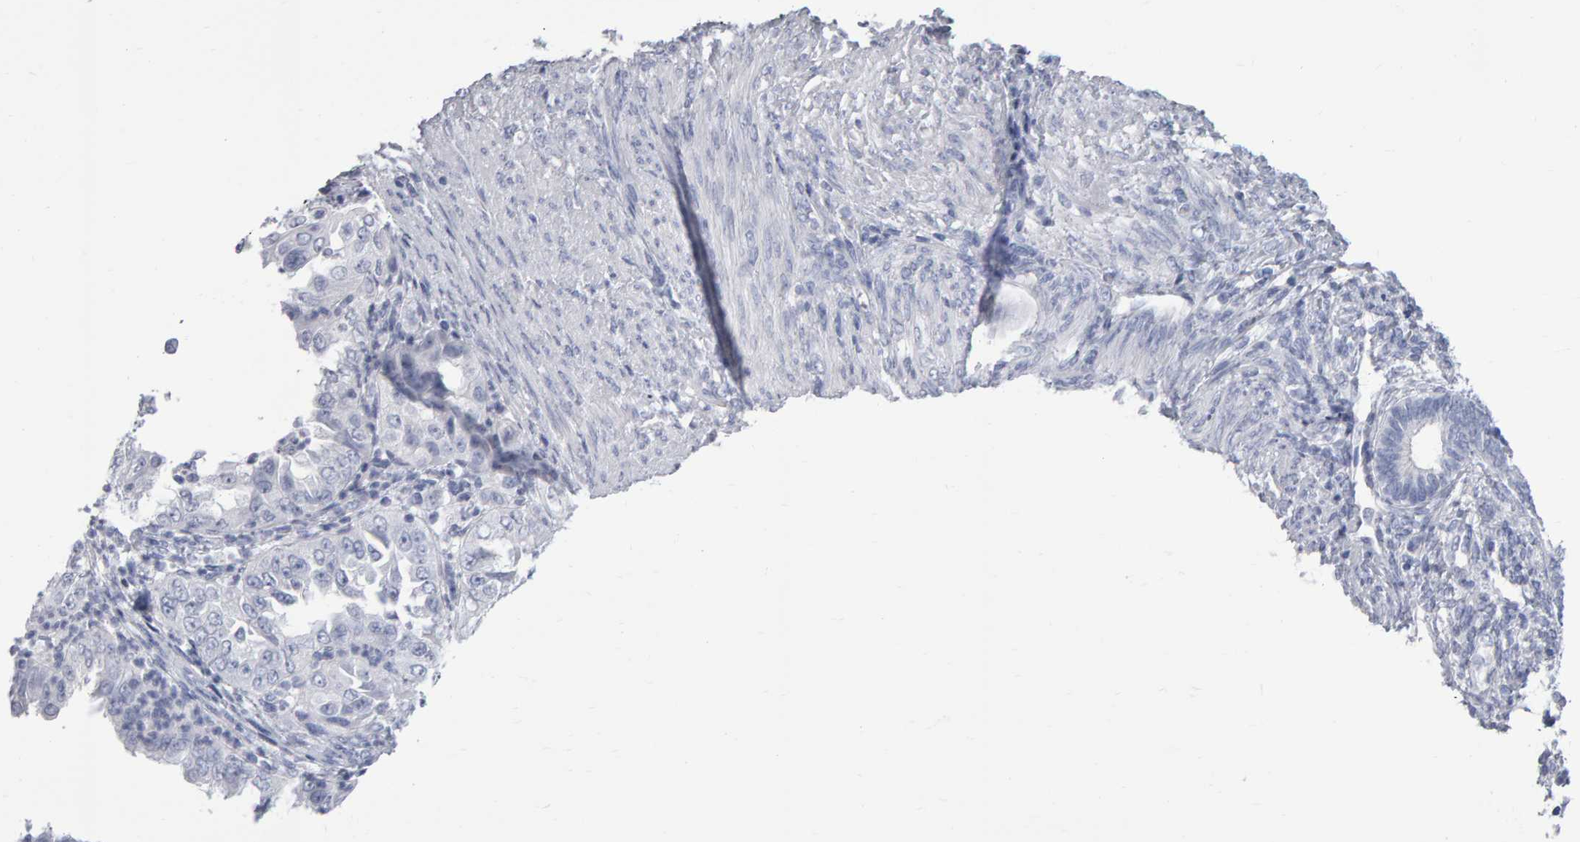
{"staining": {"intensity": "negative", "quantity": "none", "location": "none"}, "tissue": "endometrial cancer", "cell_type": "Tumor cells", "image_type": "cancer", "snomed": [{"axis": "morphology", "description": "Adenocarcinoma, NOS"}, {"axis": "topography", "description": "Endometrium"}], "caption": "High power microscopy photomicrograph of an immunohistochemistry (IHC) histopathology image of endometrial adenocarcinoma, revealing no significant expression in tumor cells.", "gene": "NCDN", "patient": {"sex": "female", "age": 85}}